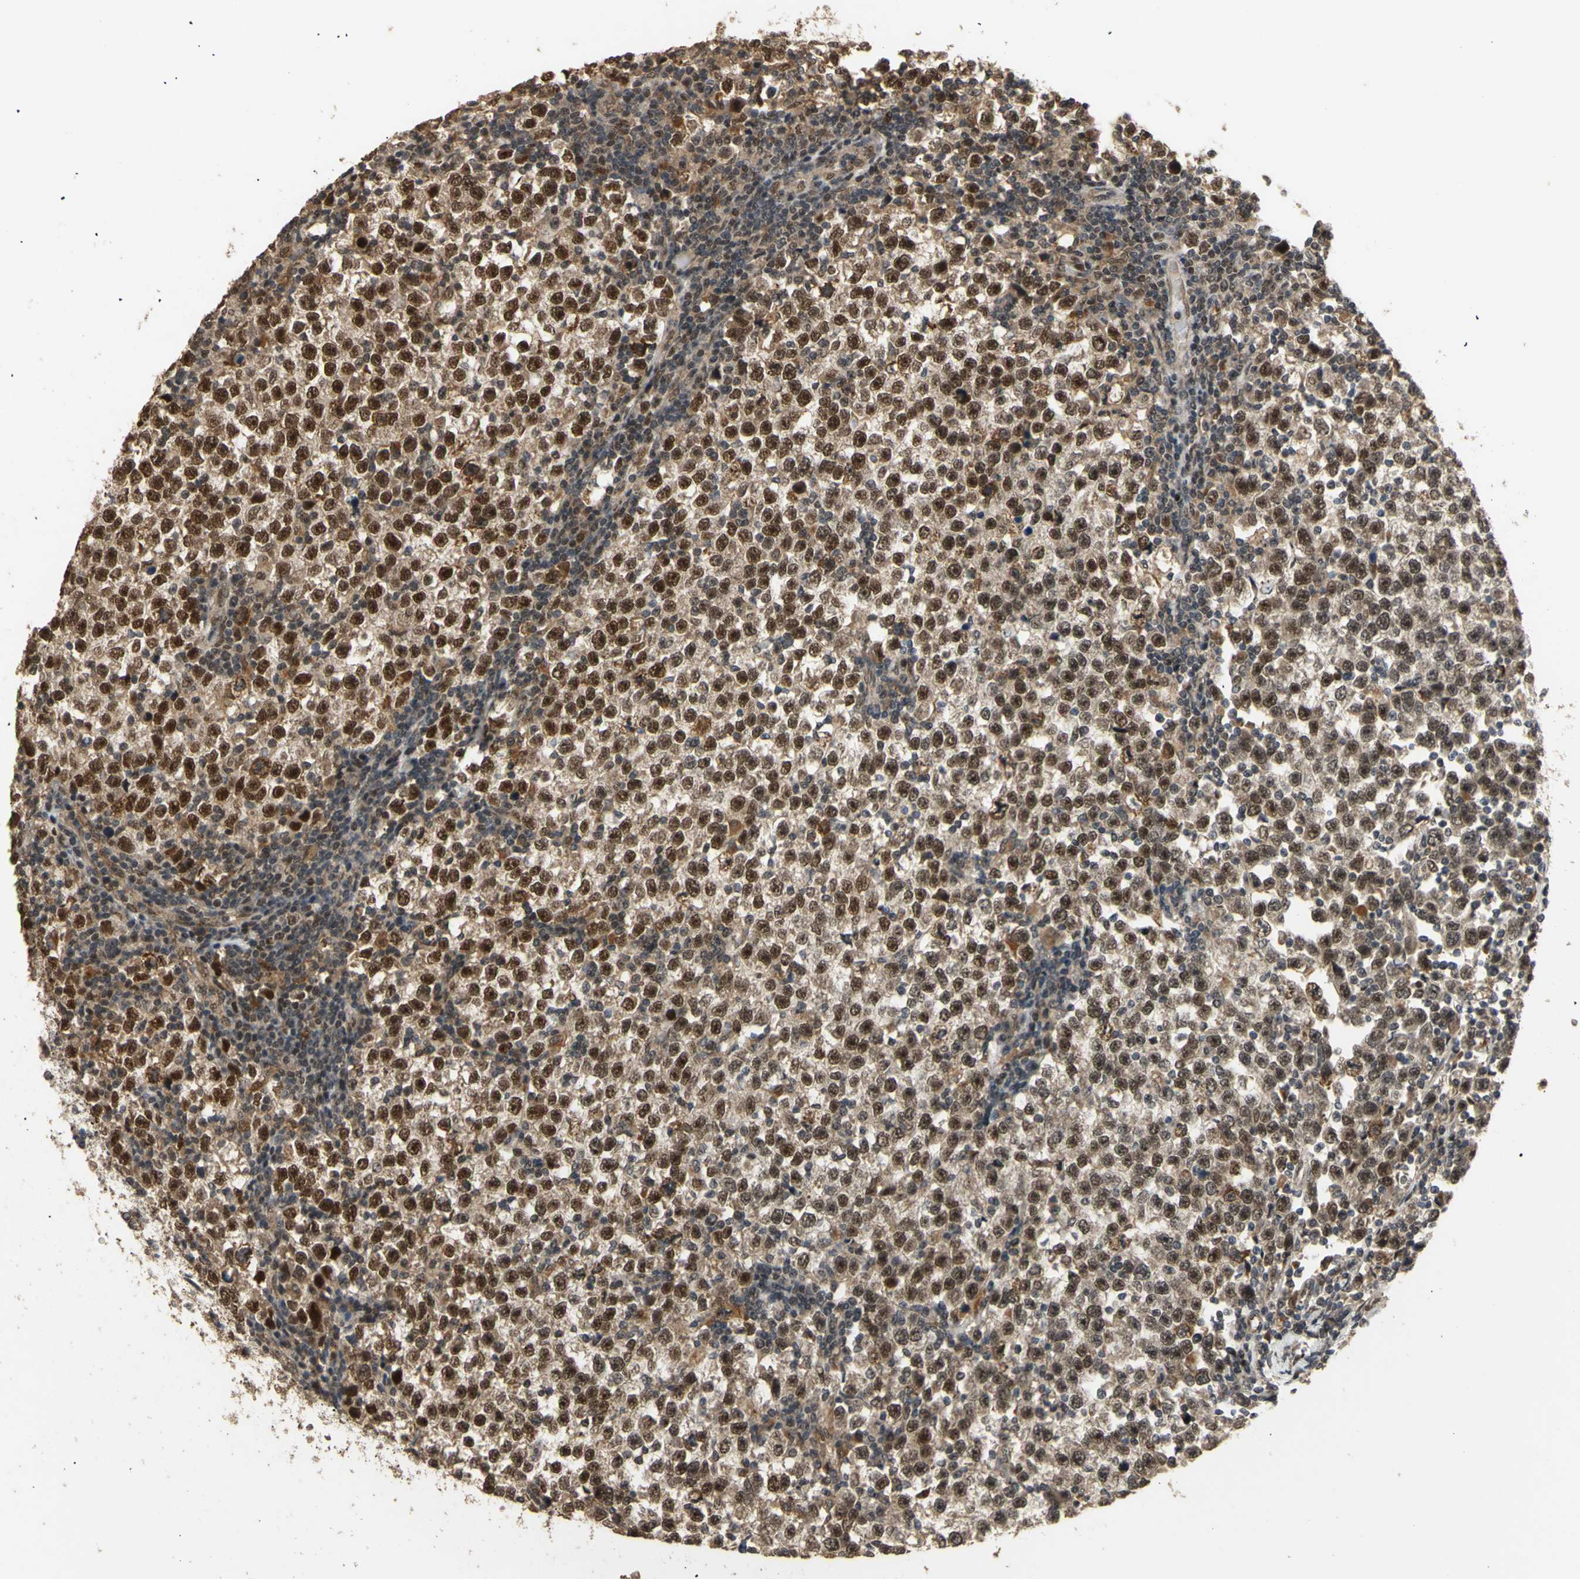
{"staining": {"intensity": "moderate", "quantity": ">75%", "location": "cytoplasmic/membranous,nuclear"}, "tissue": "testis cancer", "cell_type": "Tumor cells", "image_type": "cancer", "snomed": [{"axis": "morphology", "description": "Seminoma, NOS"}, {"axis": "topography", "description": "Testis"}], "caption": "Protein expression analysis of seminoma (testis) reveals moderate cytoplasmic/membranous and nuclear expression in approximately >75% of tumor cells.", "gene": "GTF2E2", "patient": {"sex": "male", "age": 43}}